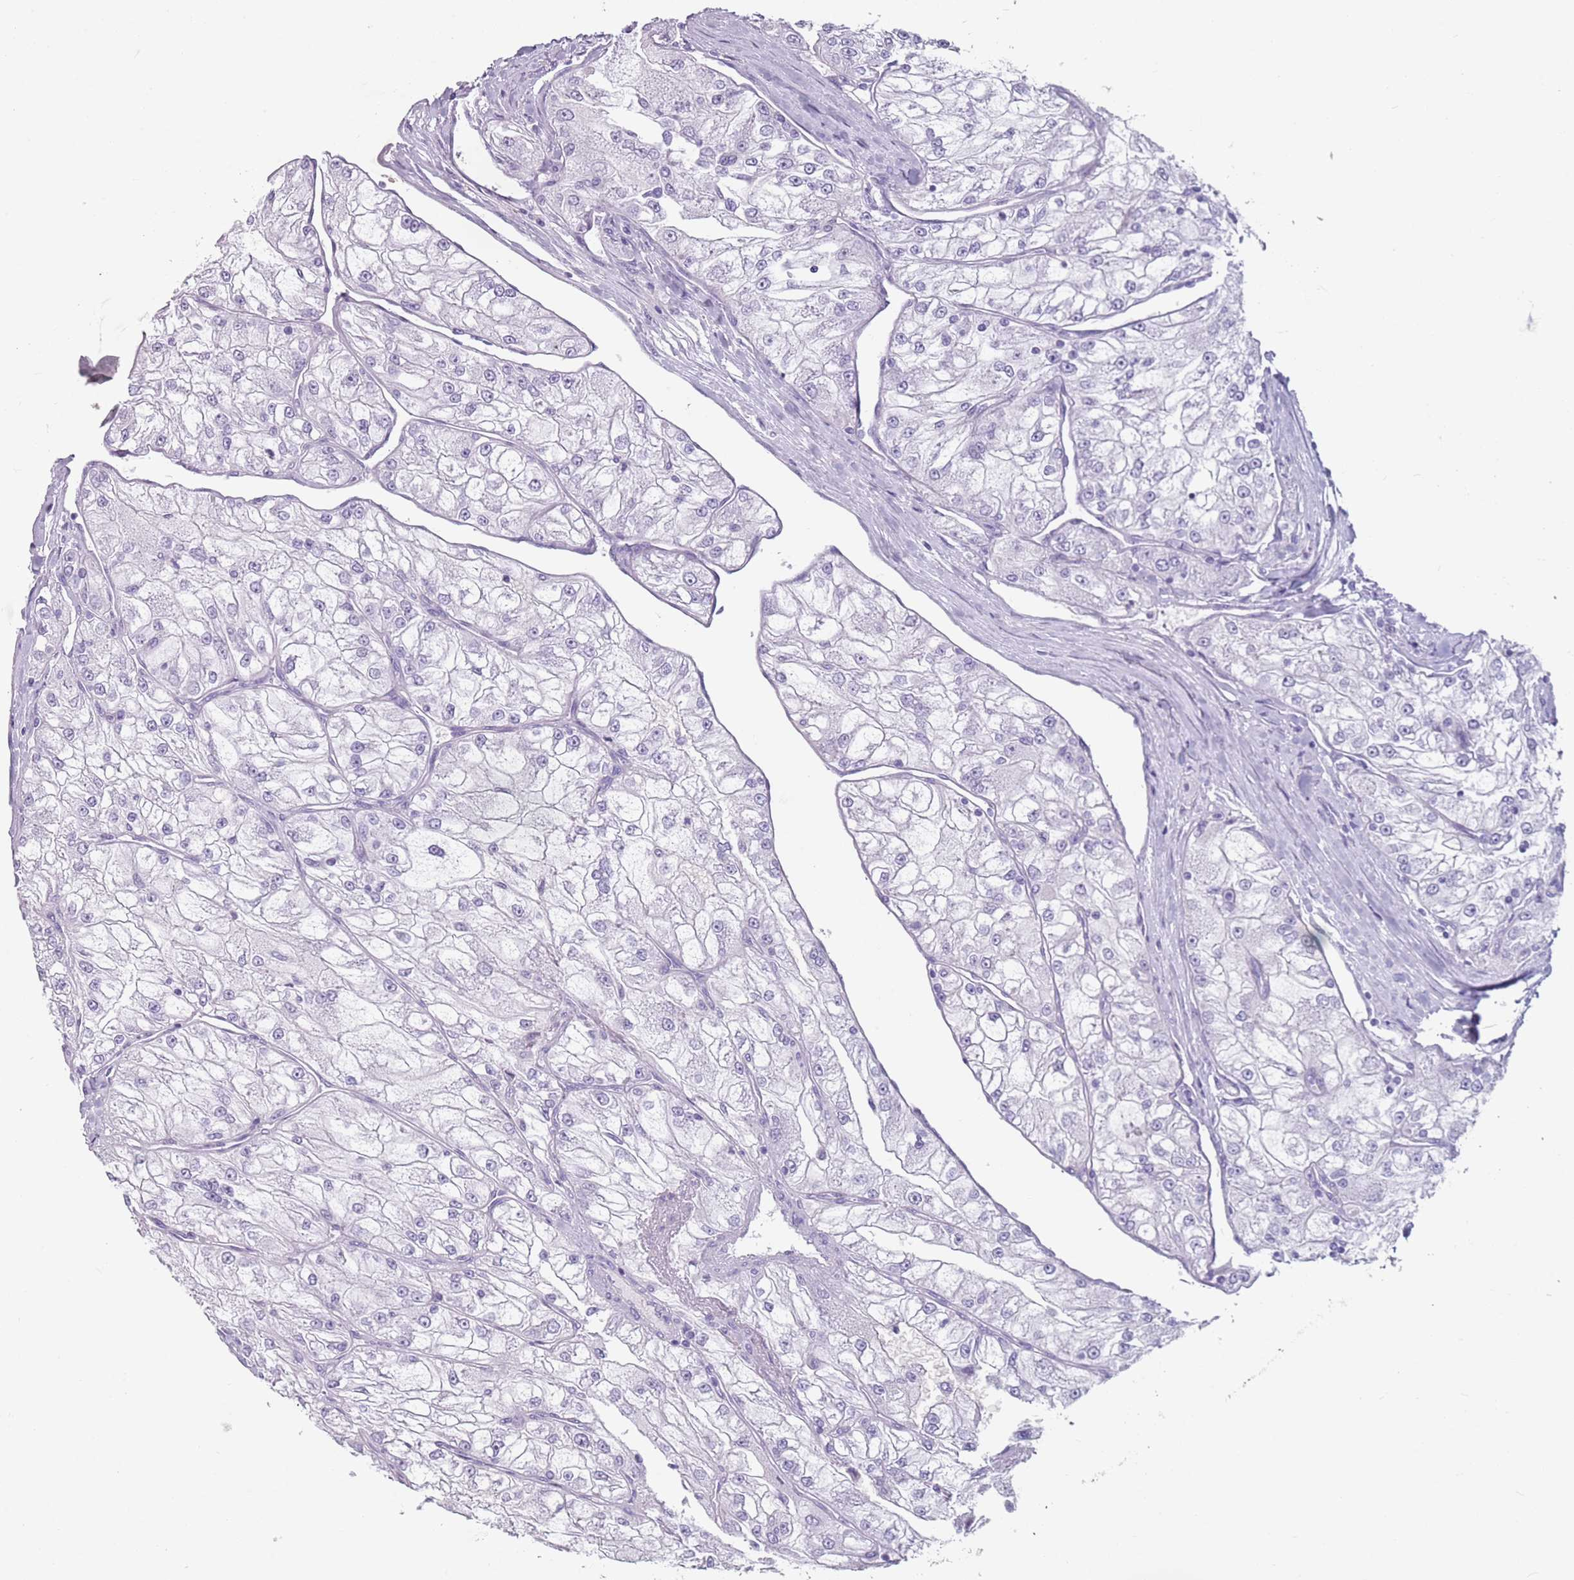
{"staining": {"intensity": "negative", "quantity": "none", "location": "none"}, "tissue": "renal cancer", "cell_type": "Tumor cells", "image_type": "cancer", "snomed": [{"axis": "morphology", "description": "Adenocarcinoma, NOS"}, {"axis": "topography", "description": "Kidney"}], "caption": "Immunohistochemistry of human renal cancer demonstrates no expression in tumor cells. (Stains: DAB immunohistochemistry with hematoxylin counter stain, Microscopy: brightfield microscopy at high magnification).", "gene": "SPESP1", "patient": {"sex": "female", "age": 72}}